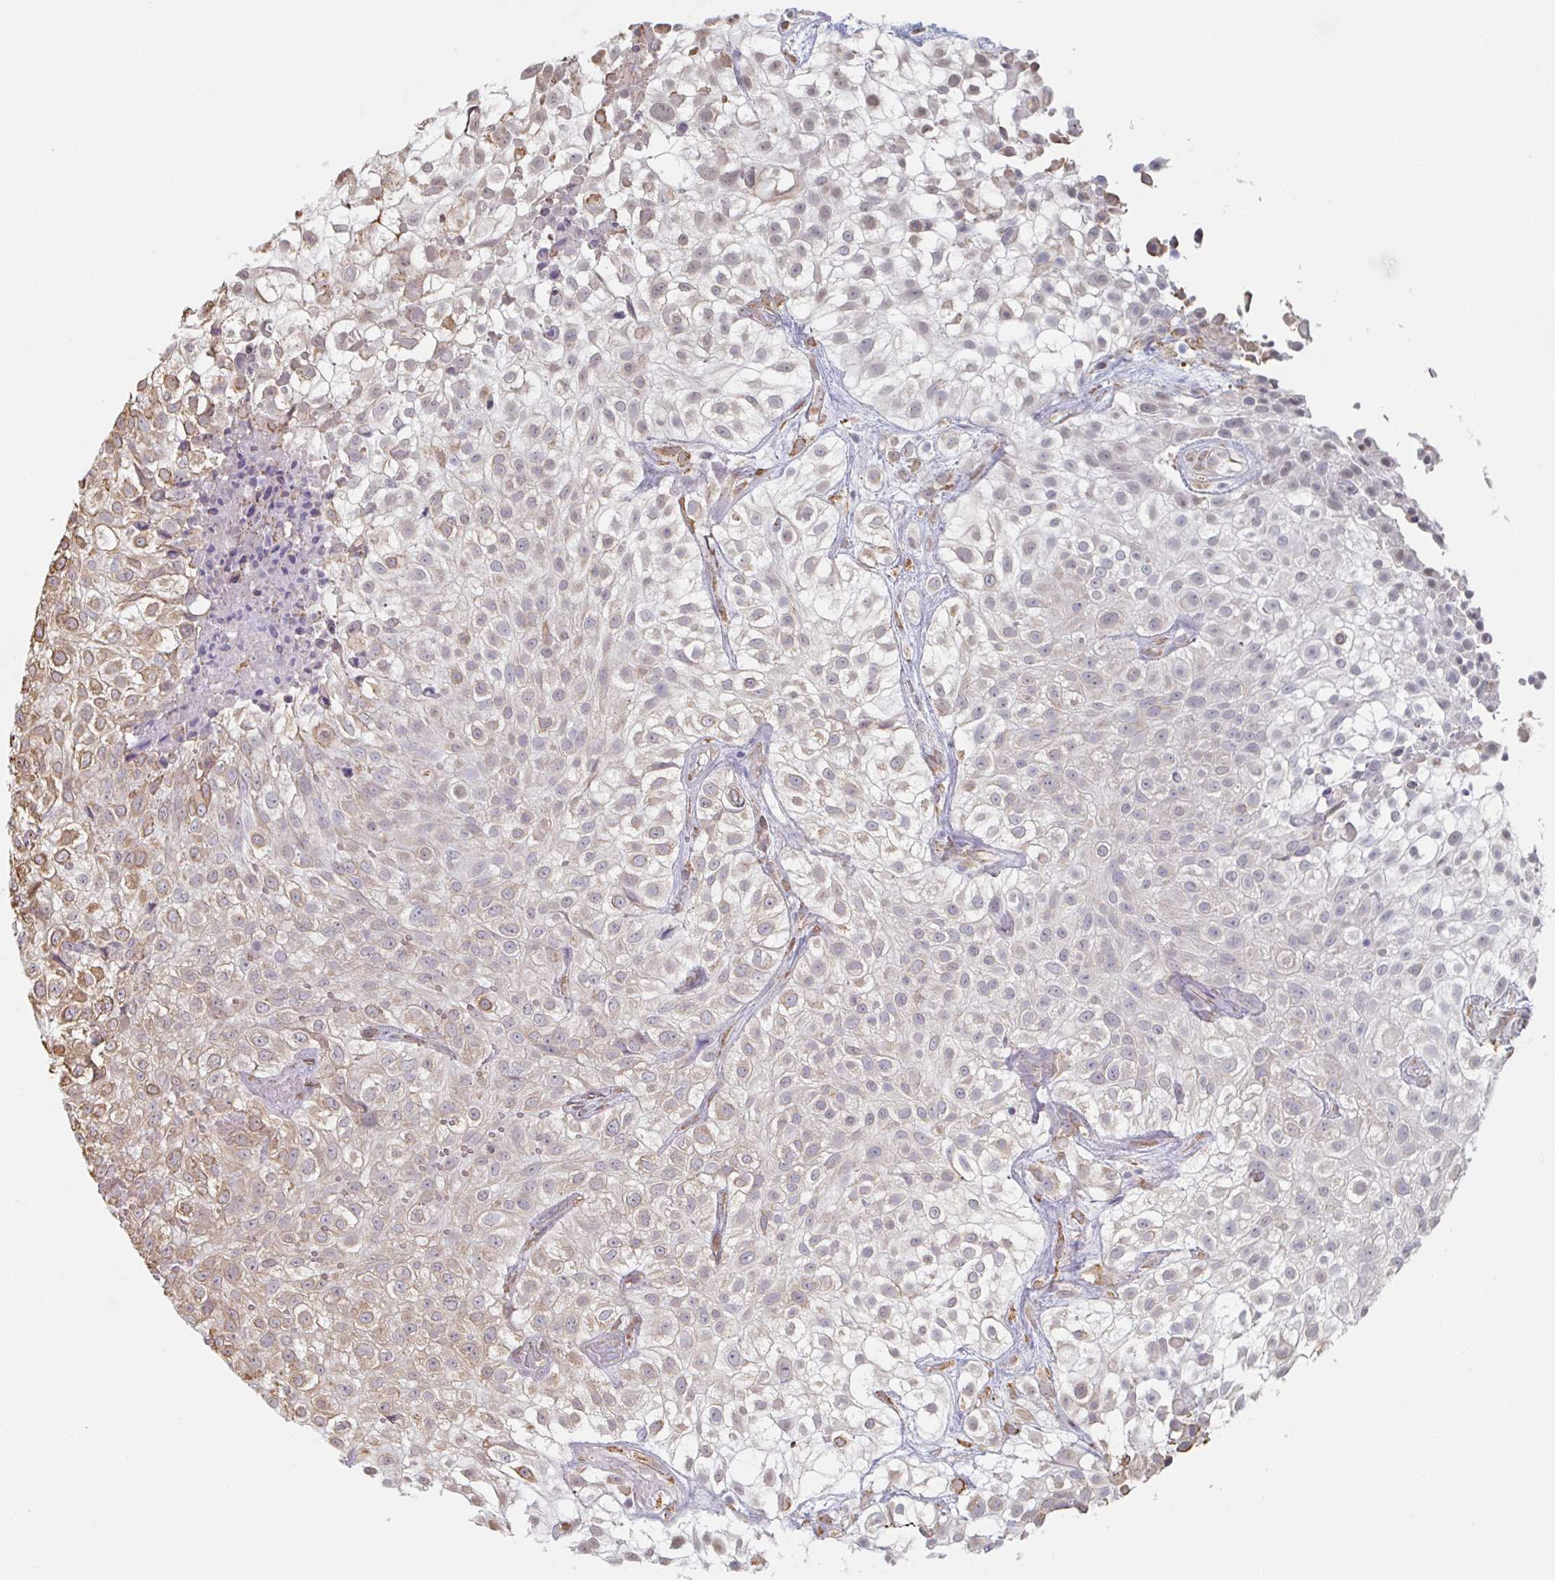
{"staining": {"intensity": "moderate", "quantity": "<25%", "location": "cytoplasmic/membranous"}, "tissue": "urothelial cancer", "cell_type": "Tumor cells", "image_type": "cancer", "snomed": [{"axis": "morphology", "description": "Urothelial carcinoma, High grade"}, {"axis": "topography", "description": "Urinary bladder"}], "caption": "IHC of human urothelial cancer exhibits low levels of moderate cytoplasmic/membranous expression in about <25% of tumor cells. The staining was performed using DAB (3,3'-diaminobenzidine), with brown indicating positive protein expression. Nuclei are stained blue with hematoxylin.", "gene": "RAB5IF", "patient": {"sex": "male", "age": 56}}